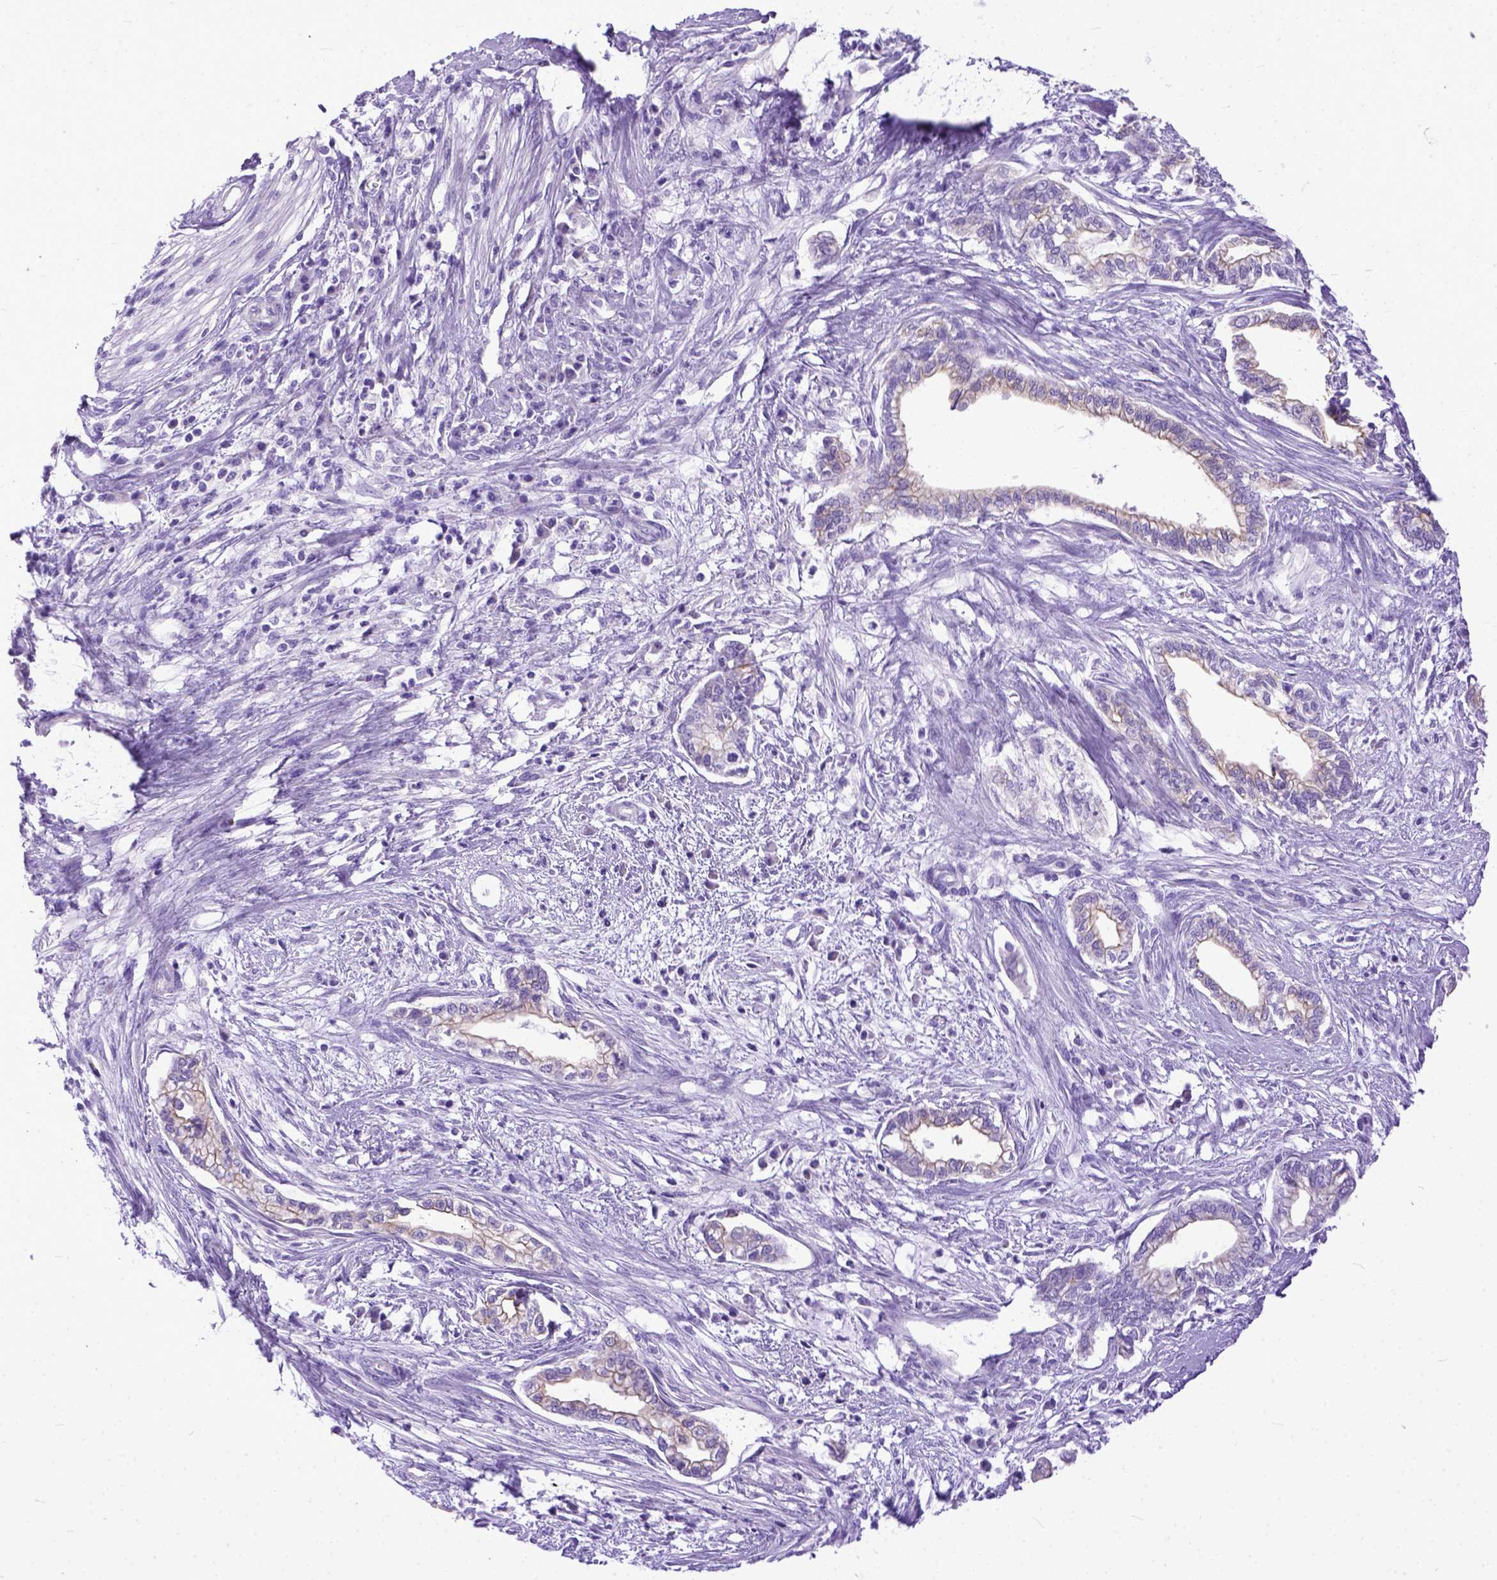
{"staining": {"intensity": "negative", "quantity": "none", "location": "none"}, "tissue": "cervical cancer", "cell_type": "Tumor cells", "image_type": "cancer", "snomed": [{"axis": "morphology", "description": "Adenocarcinoma, NOS"}, {"axis": "topography", "description": "Cervix"}], "caption": "Tumor cells are negative for protein expression in human adenocarcinoma (cervical).", "gene": "PPL", "patient": {"sex": "female", "age": 62}}